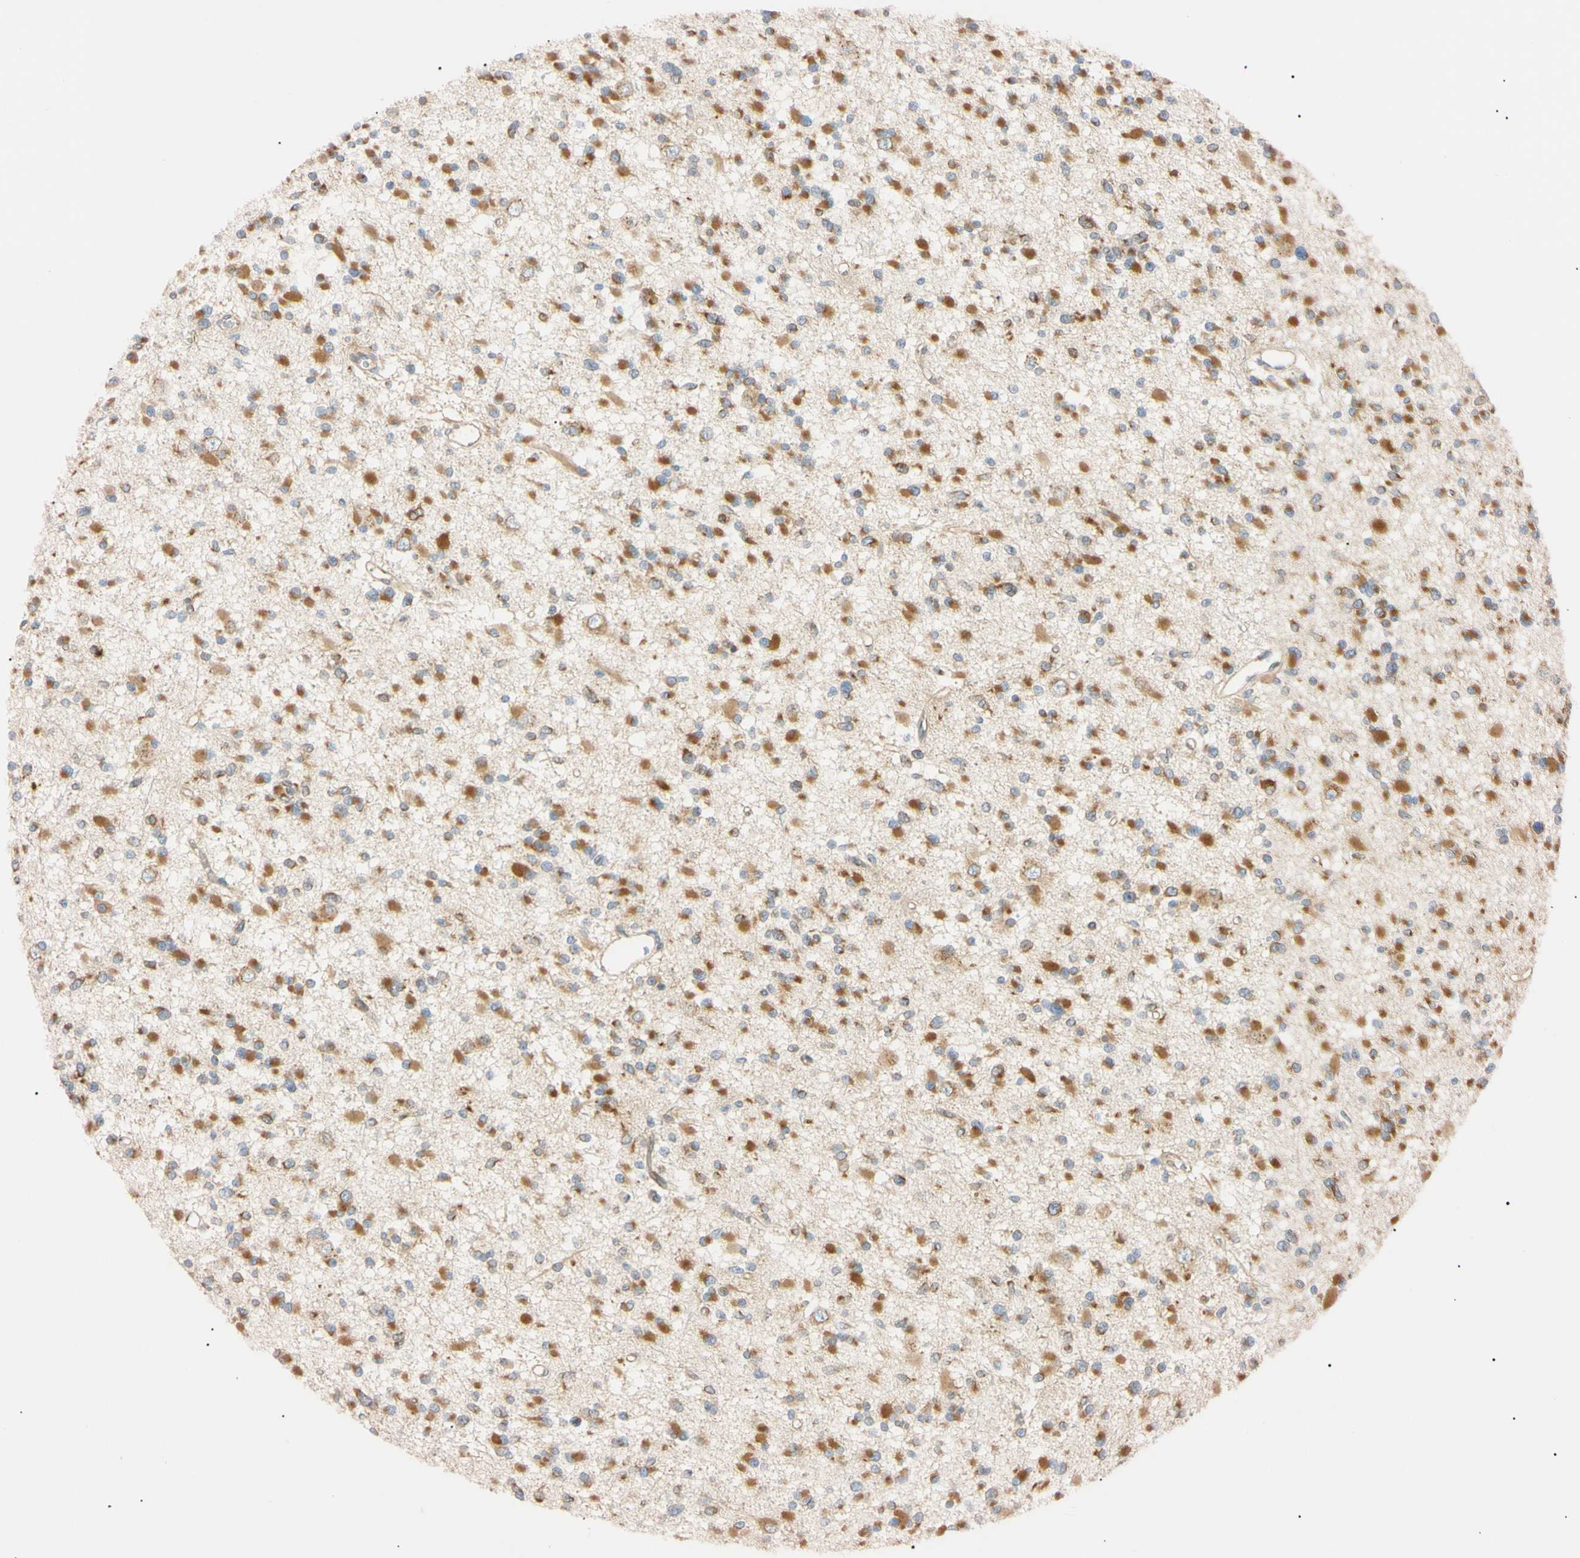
{"staining": {"intensity": "moderate", "quantity": ">75%", "location": "cytoplasmic/membranous"}, "tissue": "glioma", "cell_type": "Tumor cells", "image_type": "cancer", "snomed": [{"axis": "morphology", "description": "Glioma, malignant, Low grade"}, {"axis": "topography", "description": "Brain"}], "caption": "About >75% of tumor cells in human glioma demonstrate moderate cytoplasmic/membranous protein positivity as visualized by brown immunohistochemical staining.", "gene": "IER3IP1", "patient": {"sex": "female", "age": 22}}